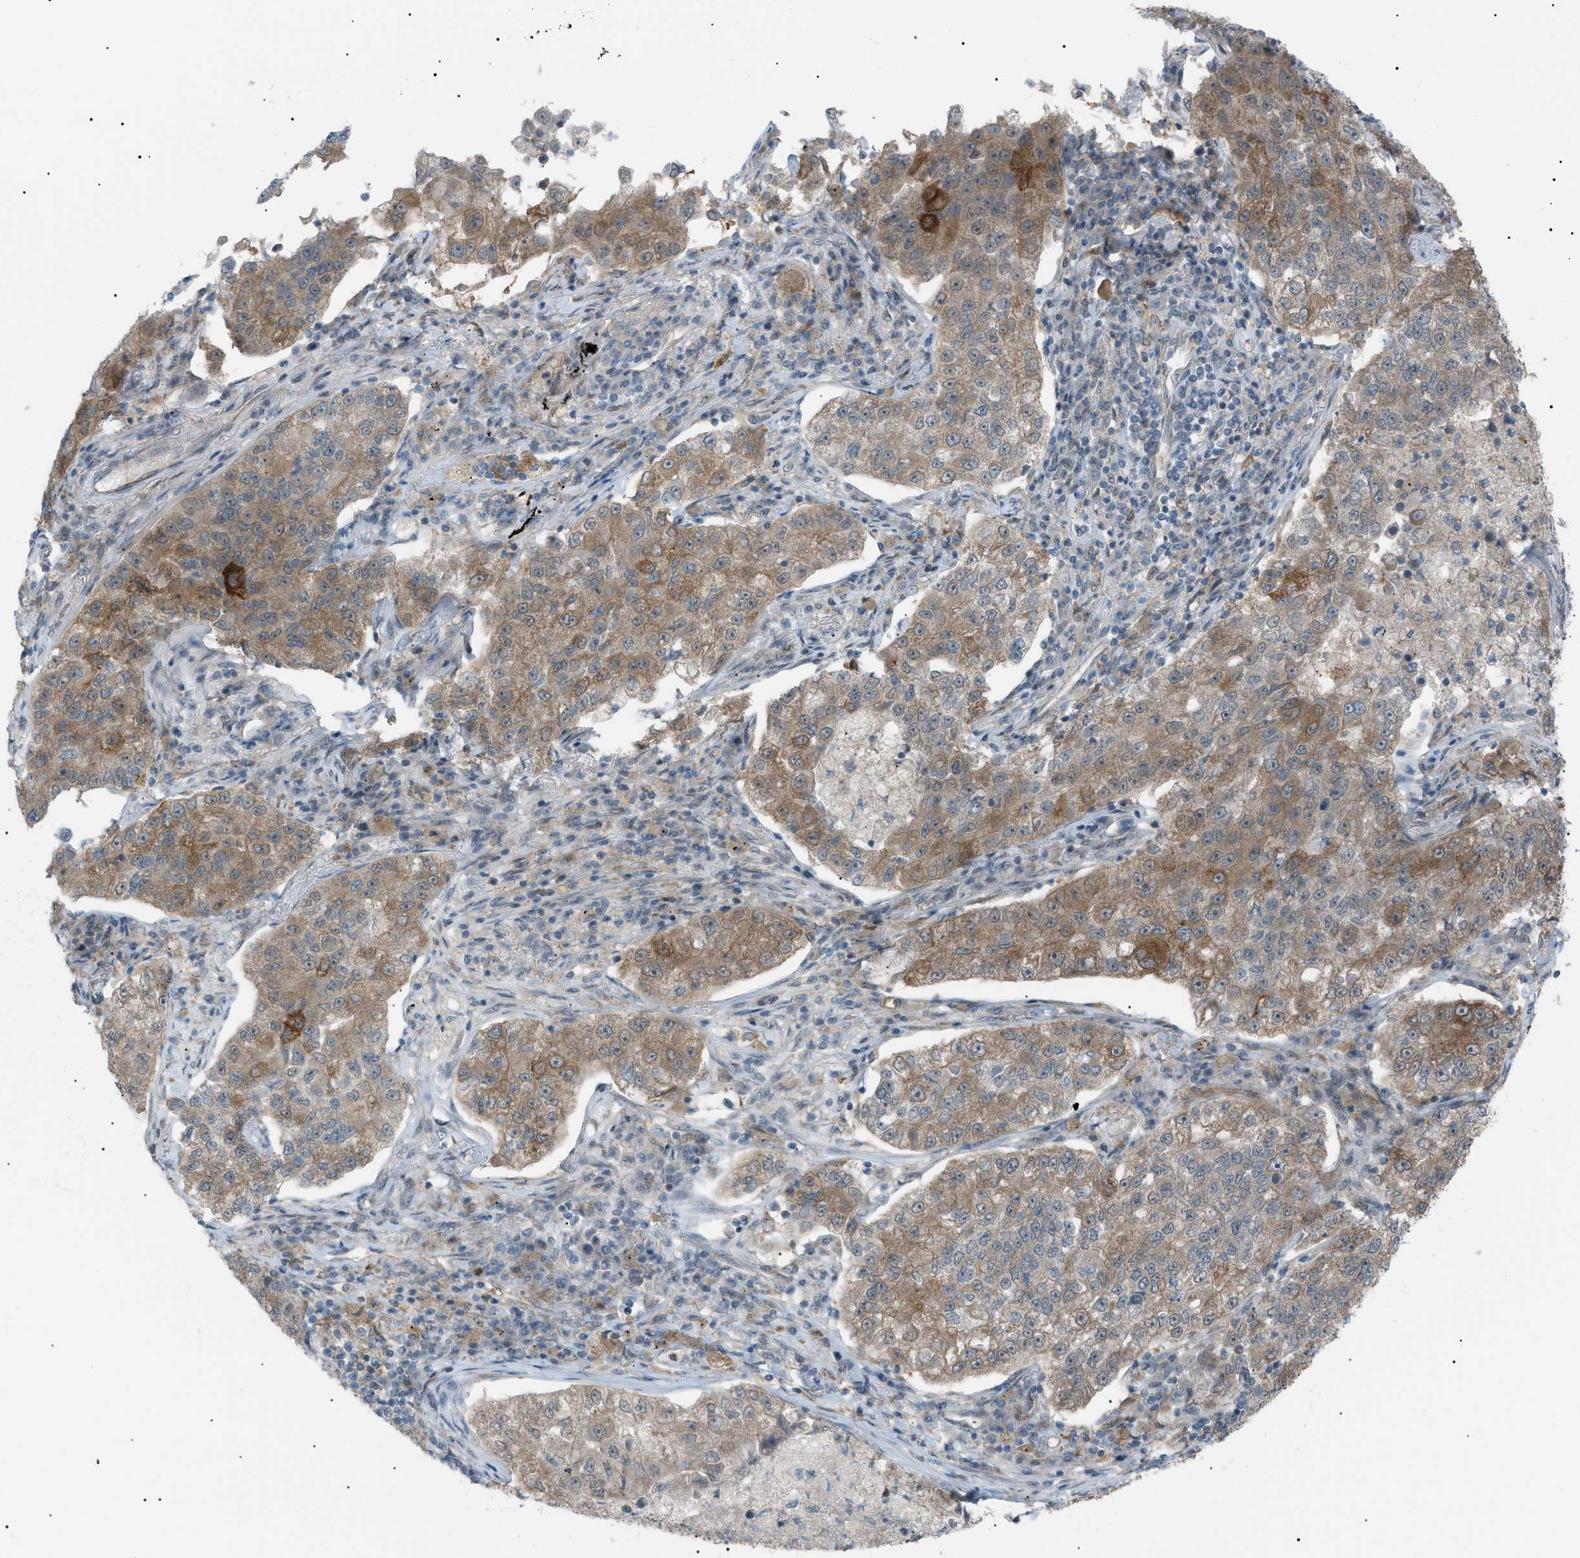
{"staining": {"intensity": "moderate", "quantity": ">75%", "location": "cytoplasmic/membranous"}, "tissue": "lung cancer", "cell_type": "Tumor cells", "image_type": "cancer", "snomed": [{"axis": "morphology", "description": "Adenocarcinoma, NOS"}, {"axis": "topography", "description": "Lung"}], "caption": "Lung cancer (adenocarcinoma) tissue shows moderate cytoplasmic/membranous expression in approximately >75% of tumor cells (Stains: DAB in brown, nuclei in blue, Microscopy: brightfield microscopy at high magnification).", "gene": "LPIN2", "patient": {"sex": "male", "age": 49}}